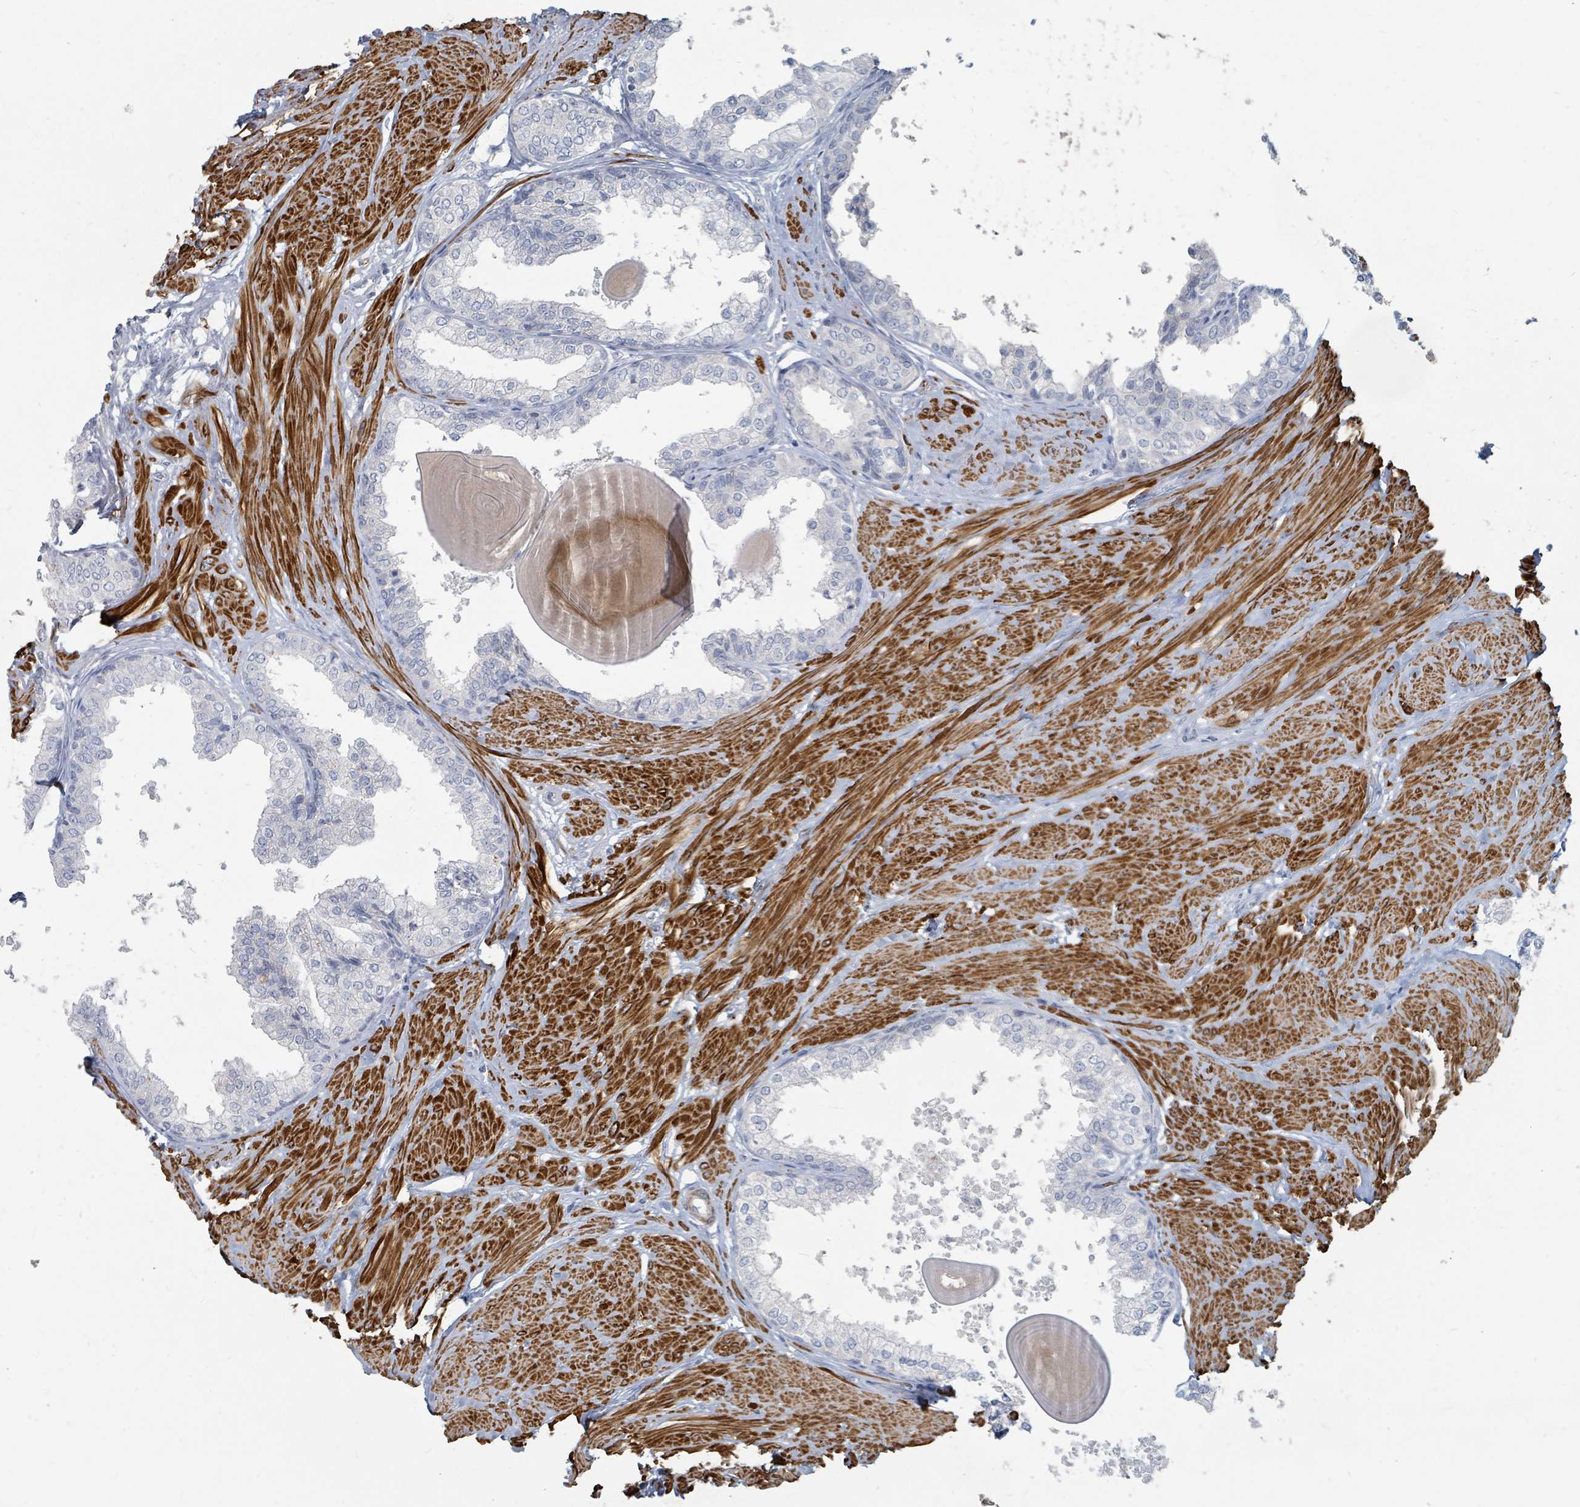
{"staining": {"intensity": "negative", "quantity": "none", "location": "none"}, "tissue": "prostate", "cell_type": "Glandular cells", "image_type": "normal", "snomed": [{"axis": "morphology", "description": "Normal tissue, NOS"}, {"axis": "topography", "description": "Prostate"}], "caption": "IHC of unremarkable prostate demonstrates no expression in glandular cells. The staining was performed using DAB to visualize the protein expression in brown, while the nuclei were stained in blue with hematoxylin (Magnification: 20x).", "gene": "ARGFX", "patient": {"sex": "male", "age": 48}}